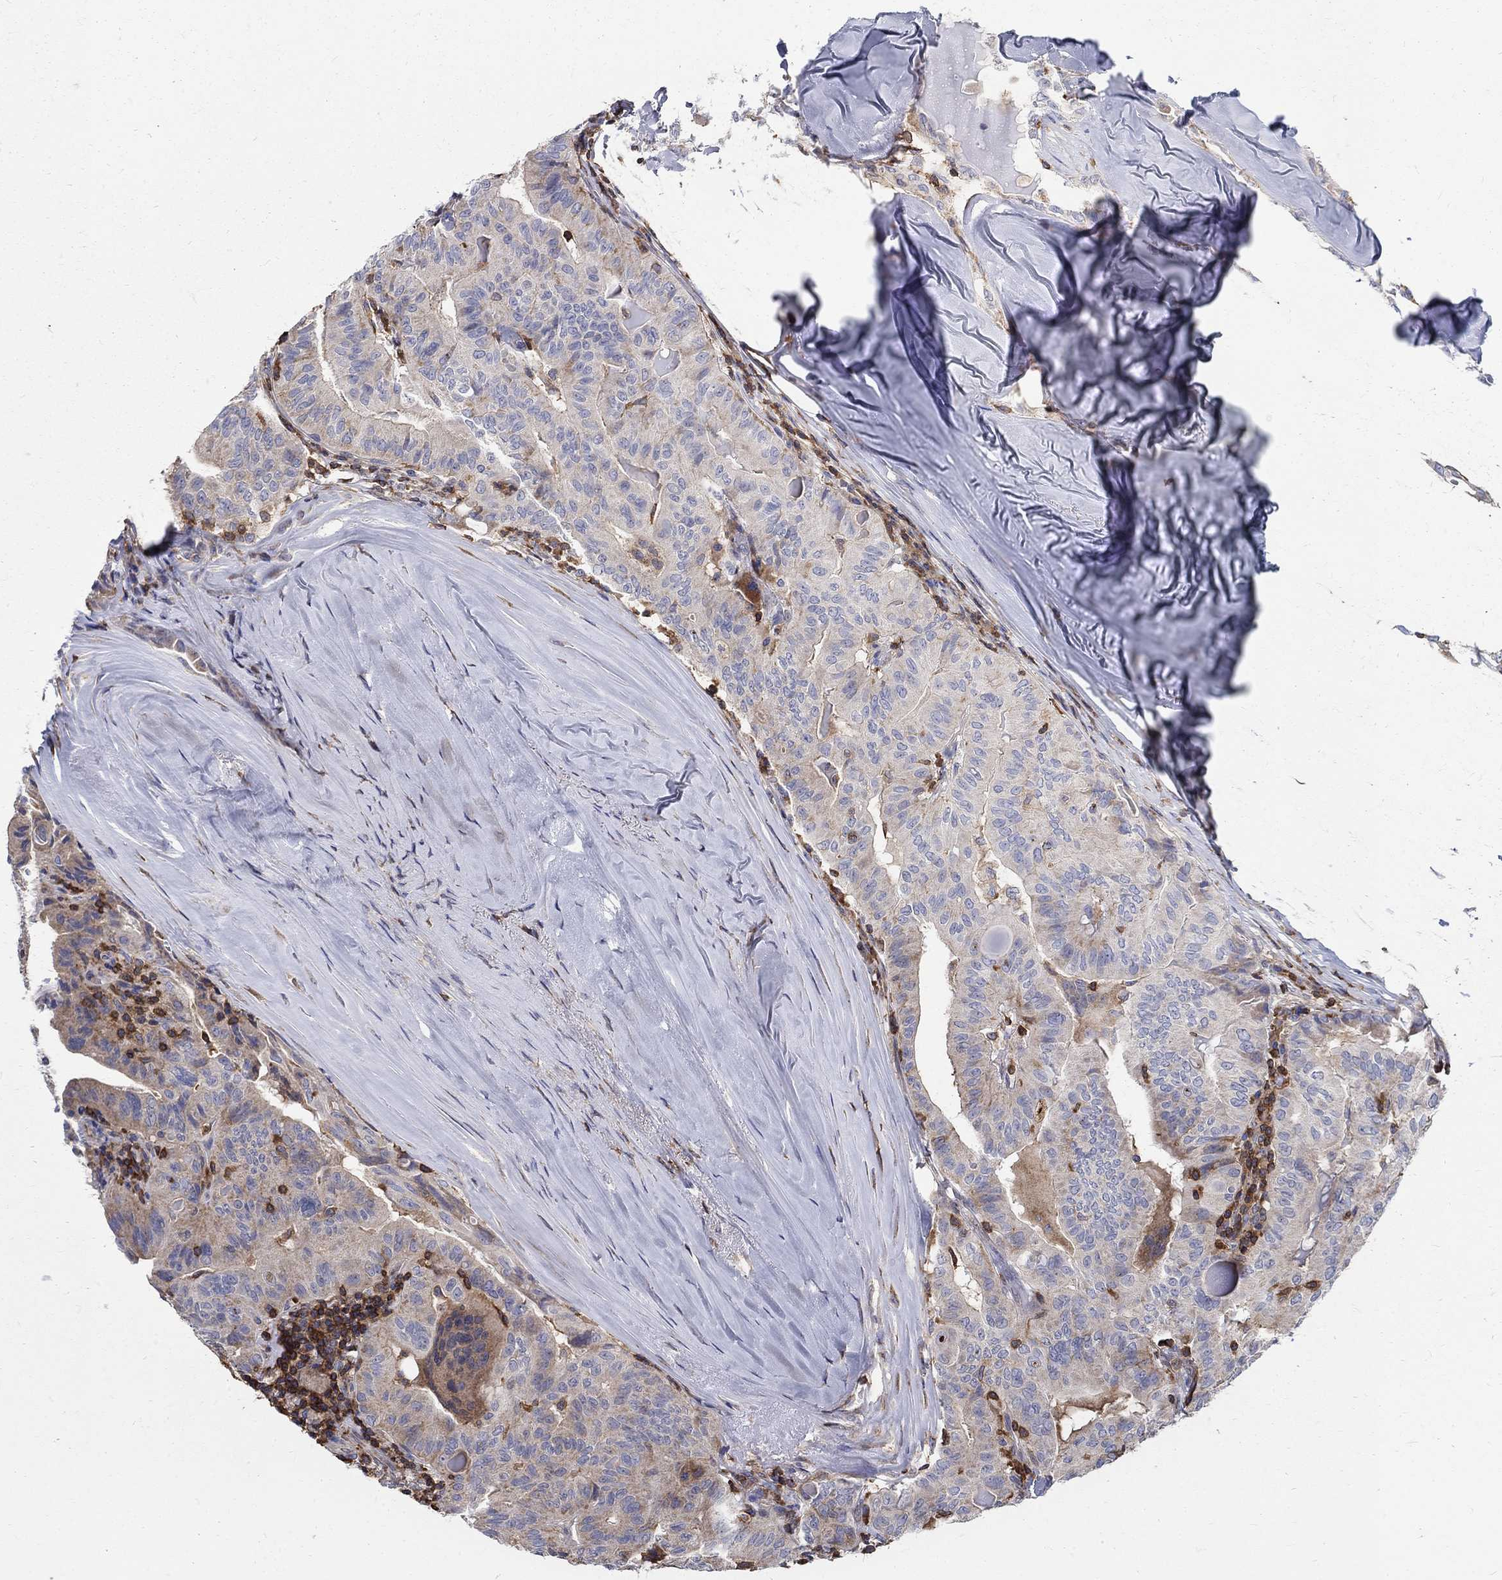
{"staining": {"intensity": "weak", "quantity": "<25%", "location": "cytoplasmic/membranous"}, "tissue": "thyroid cancer", "cell_type": "Tumor cells", "image_type": "cancer", "snomed": [{"axis": "morphology", "description": "Papillary adenocarcinoma, NOS"}, {"axis": "topography", "description": "Thyroid gland"}], "caption": "Papillary adenocarcinoma (thyroid) stained for a protein using immunohistochemistry demonstrates no expression tumor cells.", "gene": "AGAP2", "patient": {"sex": "female", "age": 68}}